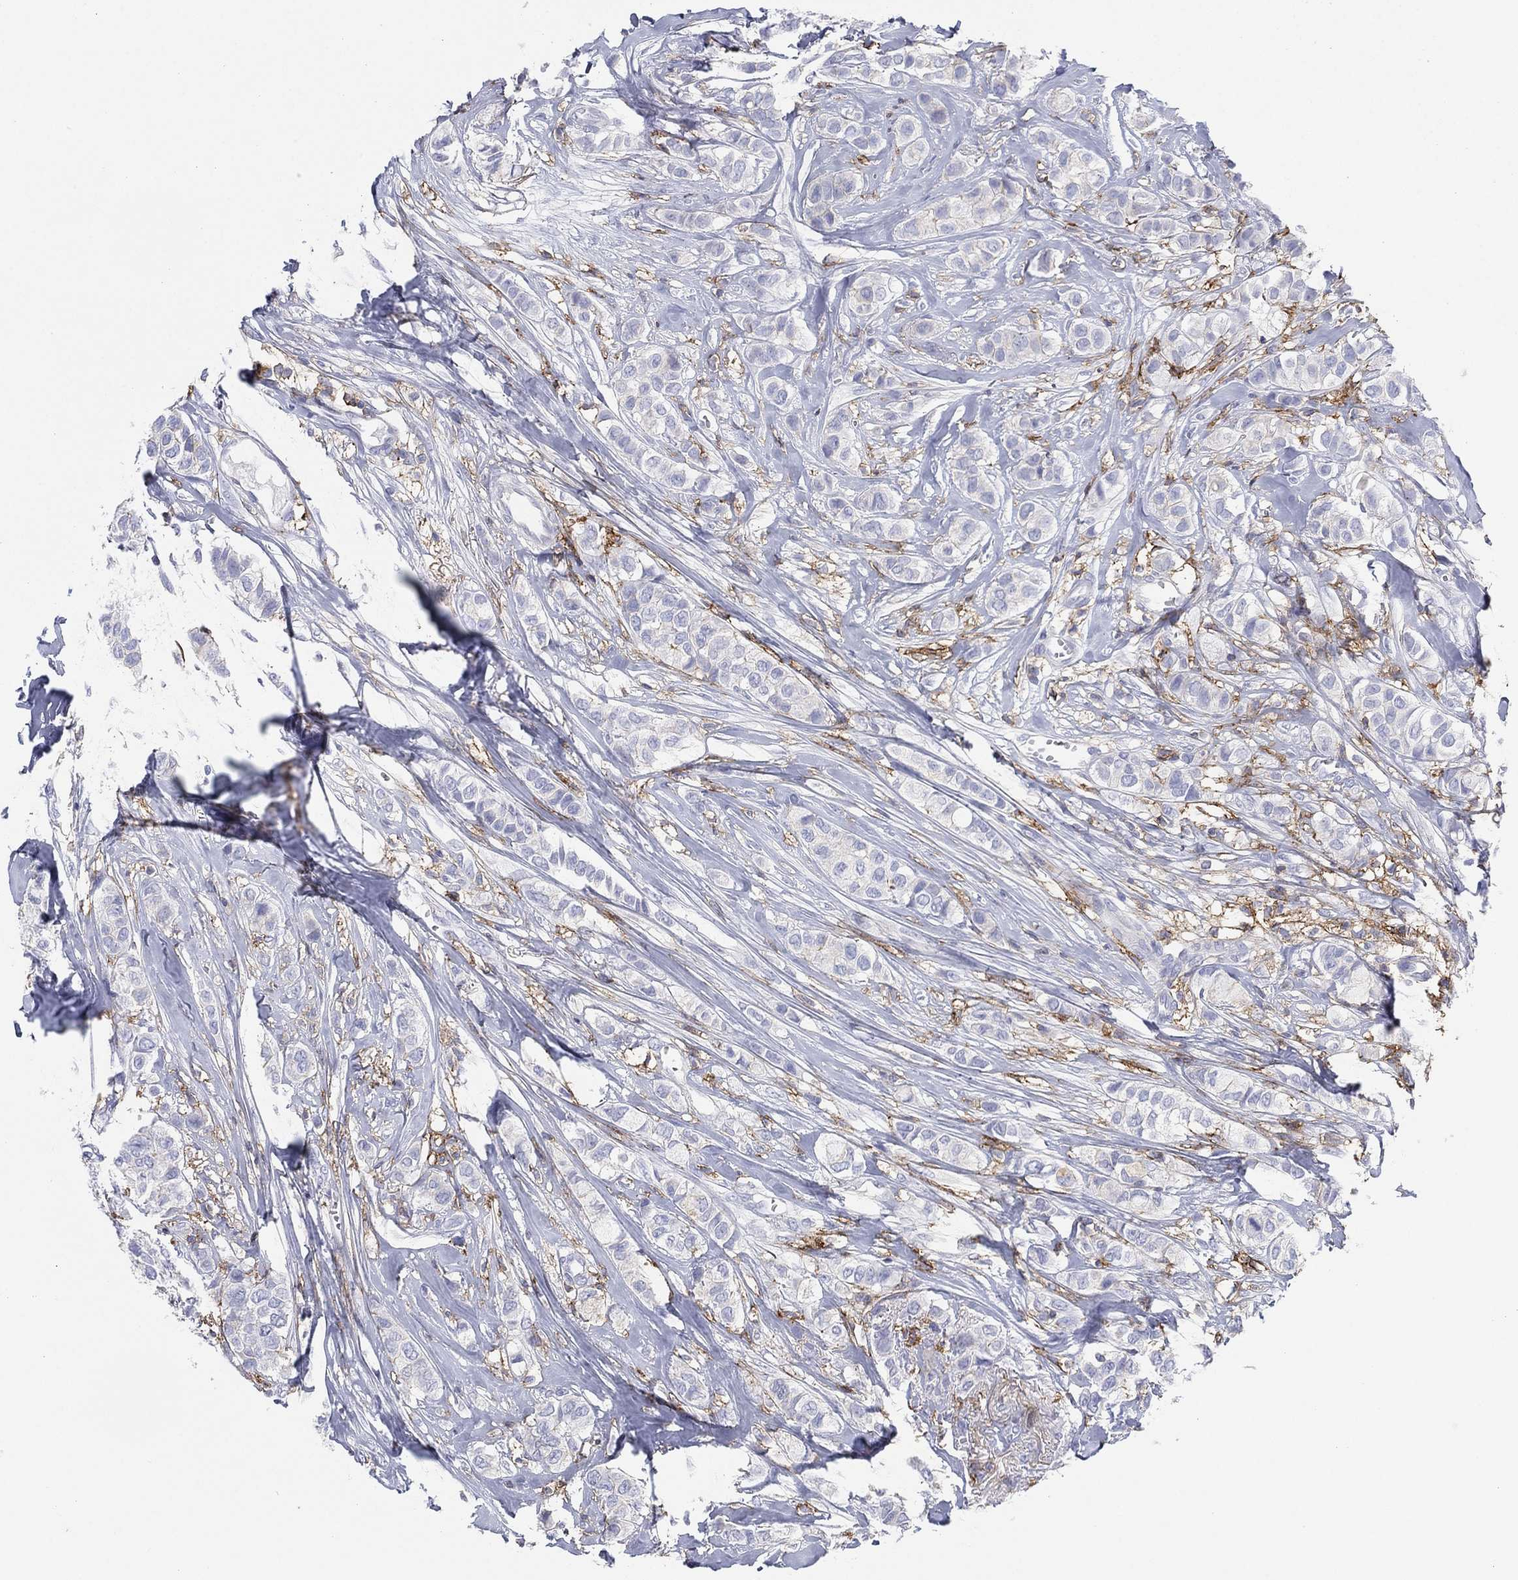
{"staining": {"intensity": "moderate", "quantity": "<25%", "location": "cytoplasmic/membranous"}, "tissue": "breast cancer", "cell_type": "Tumor cells", "image_type": "cancer", "snomed": [{"axis": "morphology", "description": "Duct carcinoma"}, {"axis": "topography", "description": "Breast"}], "caption": "Brown immunohistochemical staining in human breast intraductal carcinoma reveals moderate cytoplasmic/membranous expression in about <25% of tumor cells. Using DAB (brown) and hematoxylin (blue) stains, captured at high magnification using brightfield microscopy.", "gene": "SELPLG", "patient": {"sex": "female", "age": 85}}